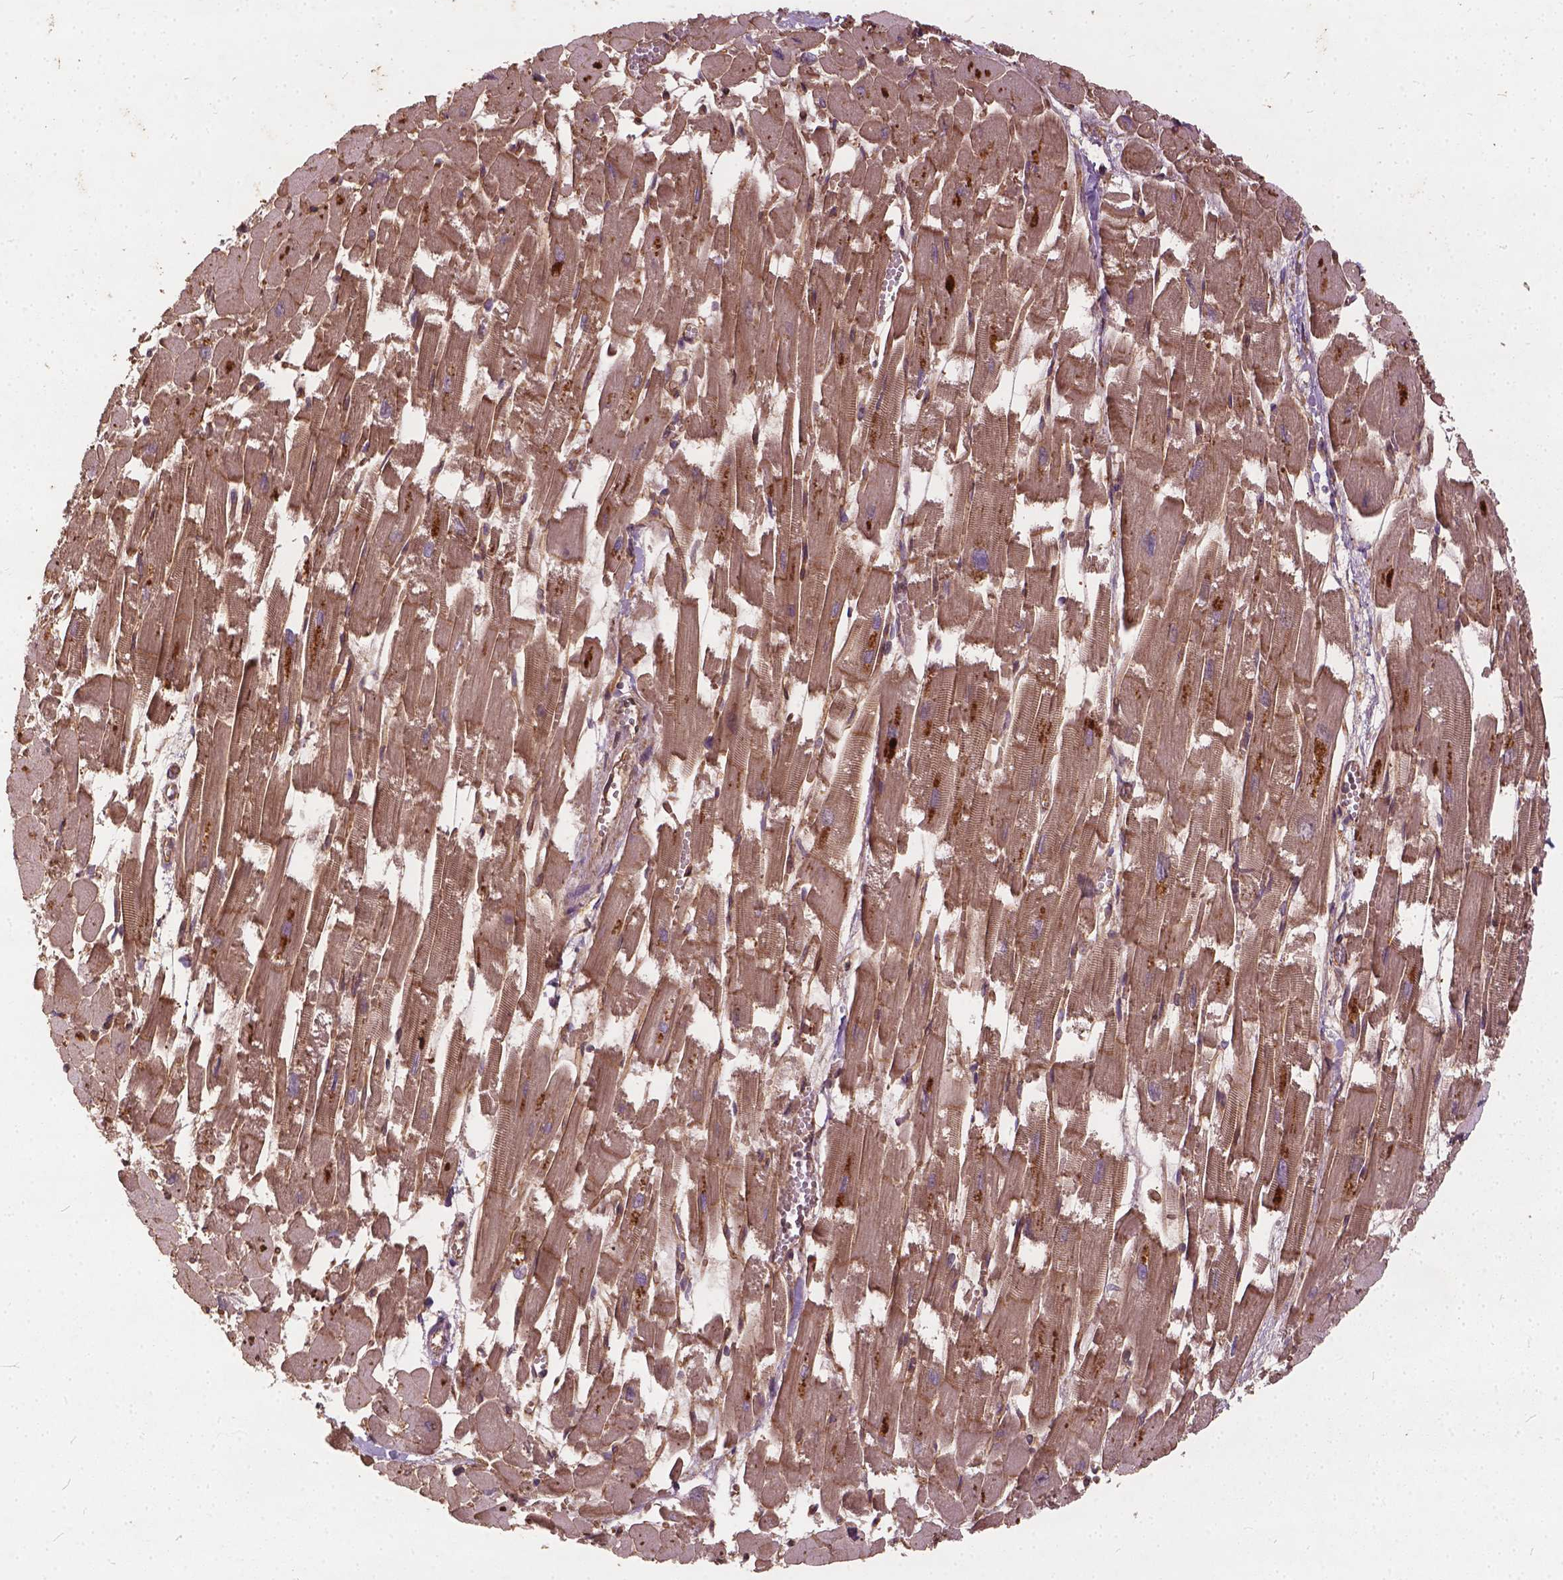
{"staining": {"intensity": "moderate", "quantity": ">75%", "location": "cytoplasmic/membranous"}, "tissue": "heart muscle", "cell_type": "Cardiomyocytes", "image_type": "normal", "snomed": [{"axis": "morphology", "description": "Normal tissue, NOS"}, {"axis": "topography", "description": "Heart"}], "caption": "This histopathology image displays immunohistochemistry (IHC) staining of normal heart muscle, with medium moderate cytoplasmic/membranous staining in approximately >75% of cardiomyocytes.", "gene": "UBXN2A", "patient": {"sex": "female", "age": 52}}